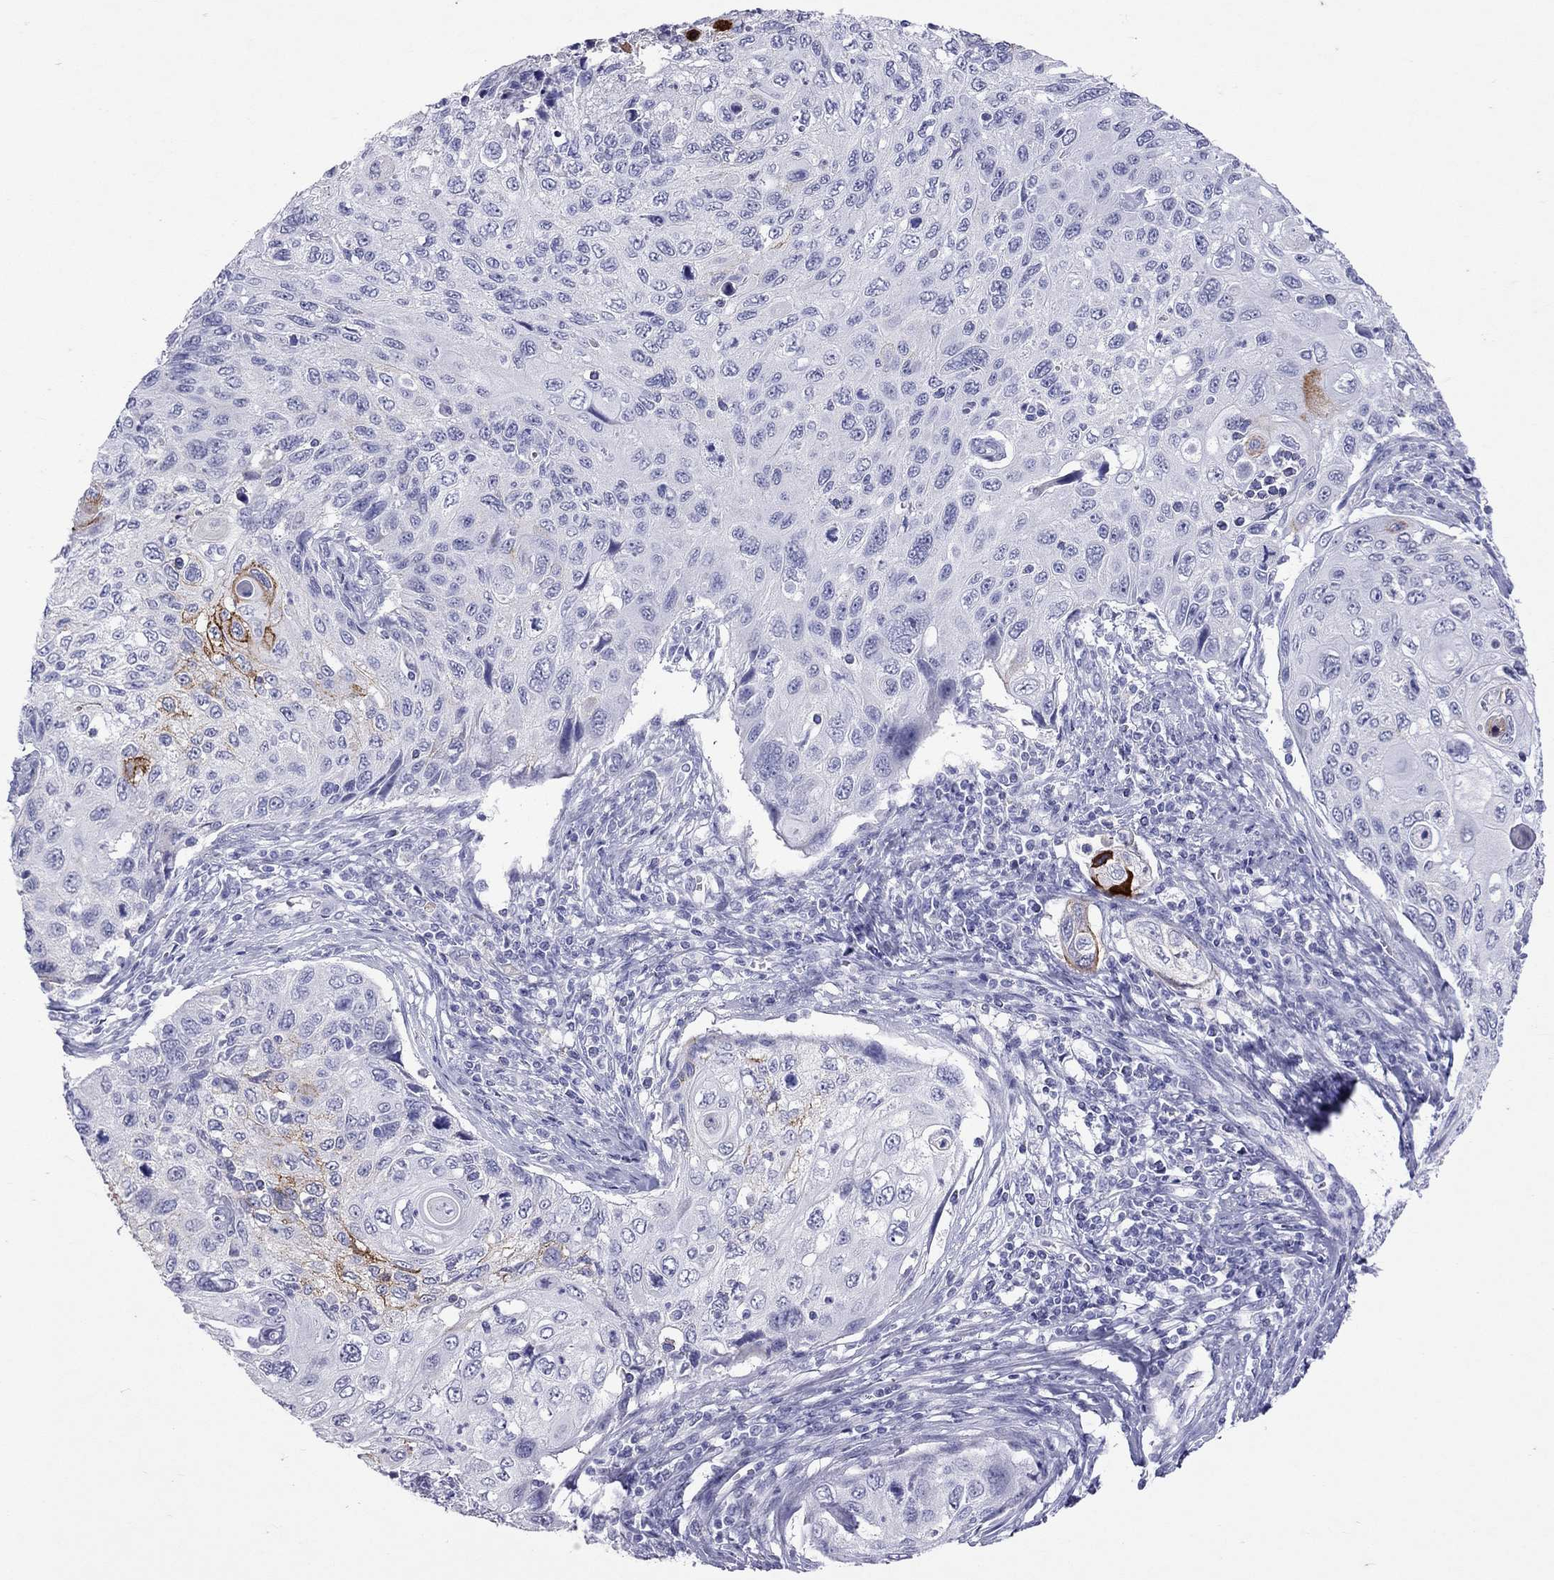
{"staining": {"intensity": "strong", "quantity": "<25%", "location": "cytoplasmic/membranous"}, "tissue": "cervical cancer", "cell_type": "Tumor cells", "image_type": "cancer", "snomed": [{"axis": "morphology", "description": "Squamous cell carcinoma, NOS"}, {"axis": "topography", "description": "Cervix"}], "caption": "Protein positivity by immunohistochemistry reveals strong cytoplasmic/membranous staining in approximately <25% of tumor cells in cervical squamous cell carcinoma.", "gene": "MUC16", "patient": {"sex": "female", "age": 70}}